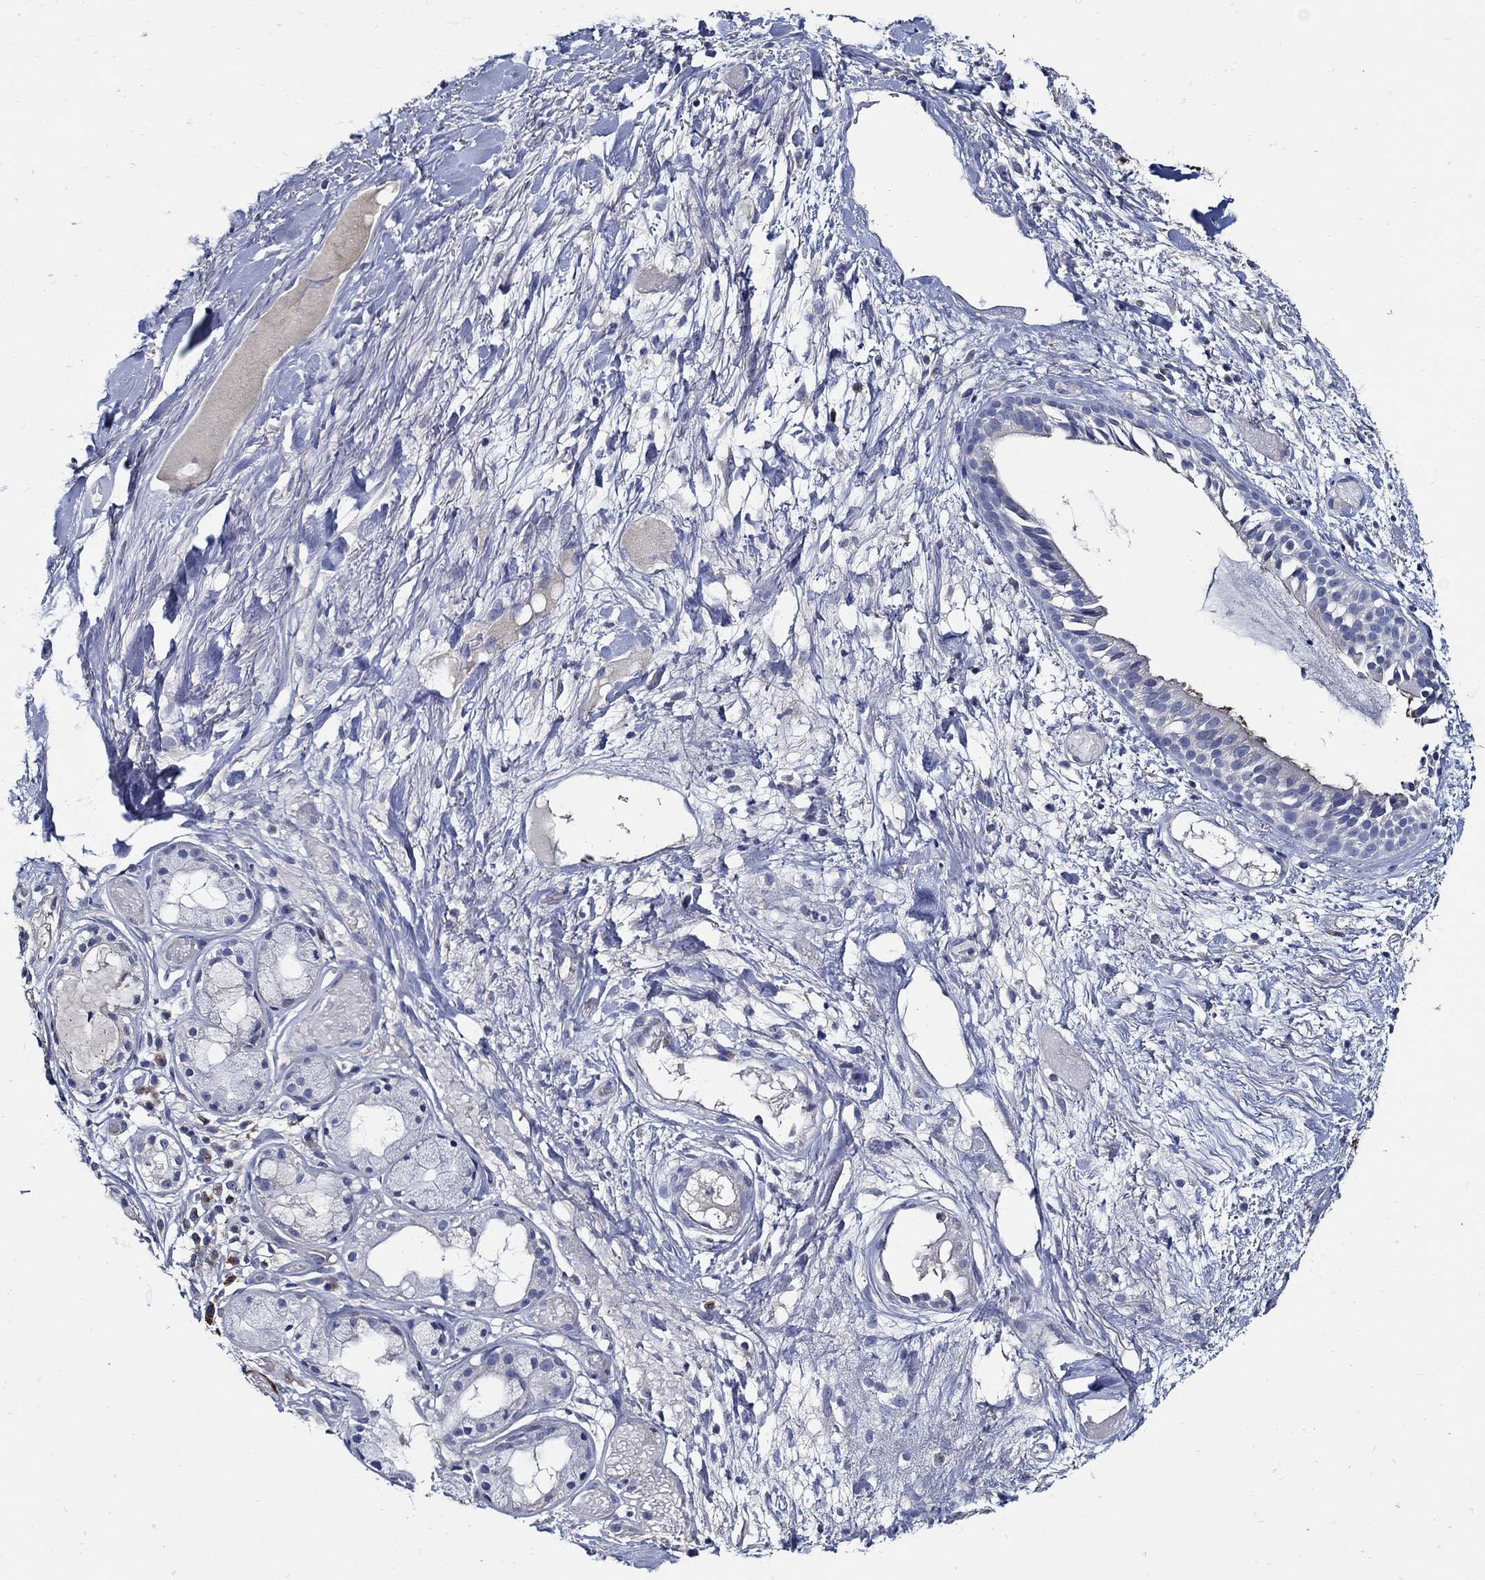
{"staining": {"intensity": "negative", "quantity": "none", "location": "none"}, "tissue": "adipose tissue", "cell_type": "Adipocytes", "image_type": "normal", "snomed": [{"axis": "morphology", "description": "Normal tissue, NOS"}, {"axis": "topography", "description": "Cartilage tissue"}], "caption": "IHC photomicrograph of unremarkable adipose tissue: human adipose tissue stained with DAB displays no significant protein positivity in adipocytes. (Stains: DAB (3,3'-diaminobenzidine) immunohistochemistry (IHC) with hematoxylin counter stain, Microscopy: brightfield microscopy at high magnification).", "gene": "PRX", "patient": {"sex": "male", "age": 62}}